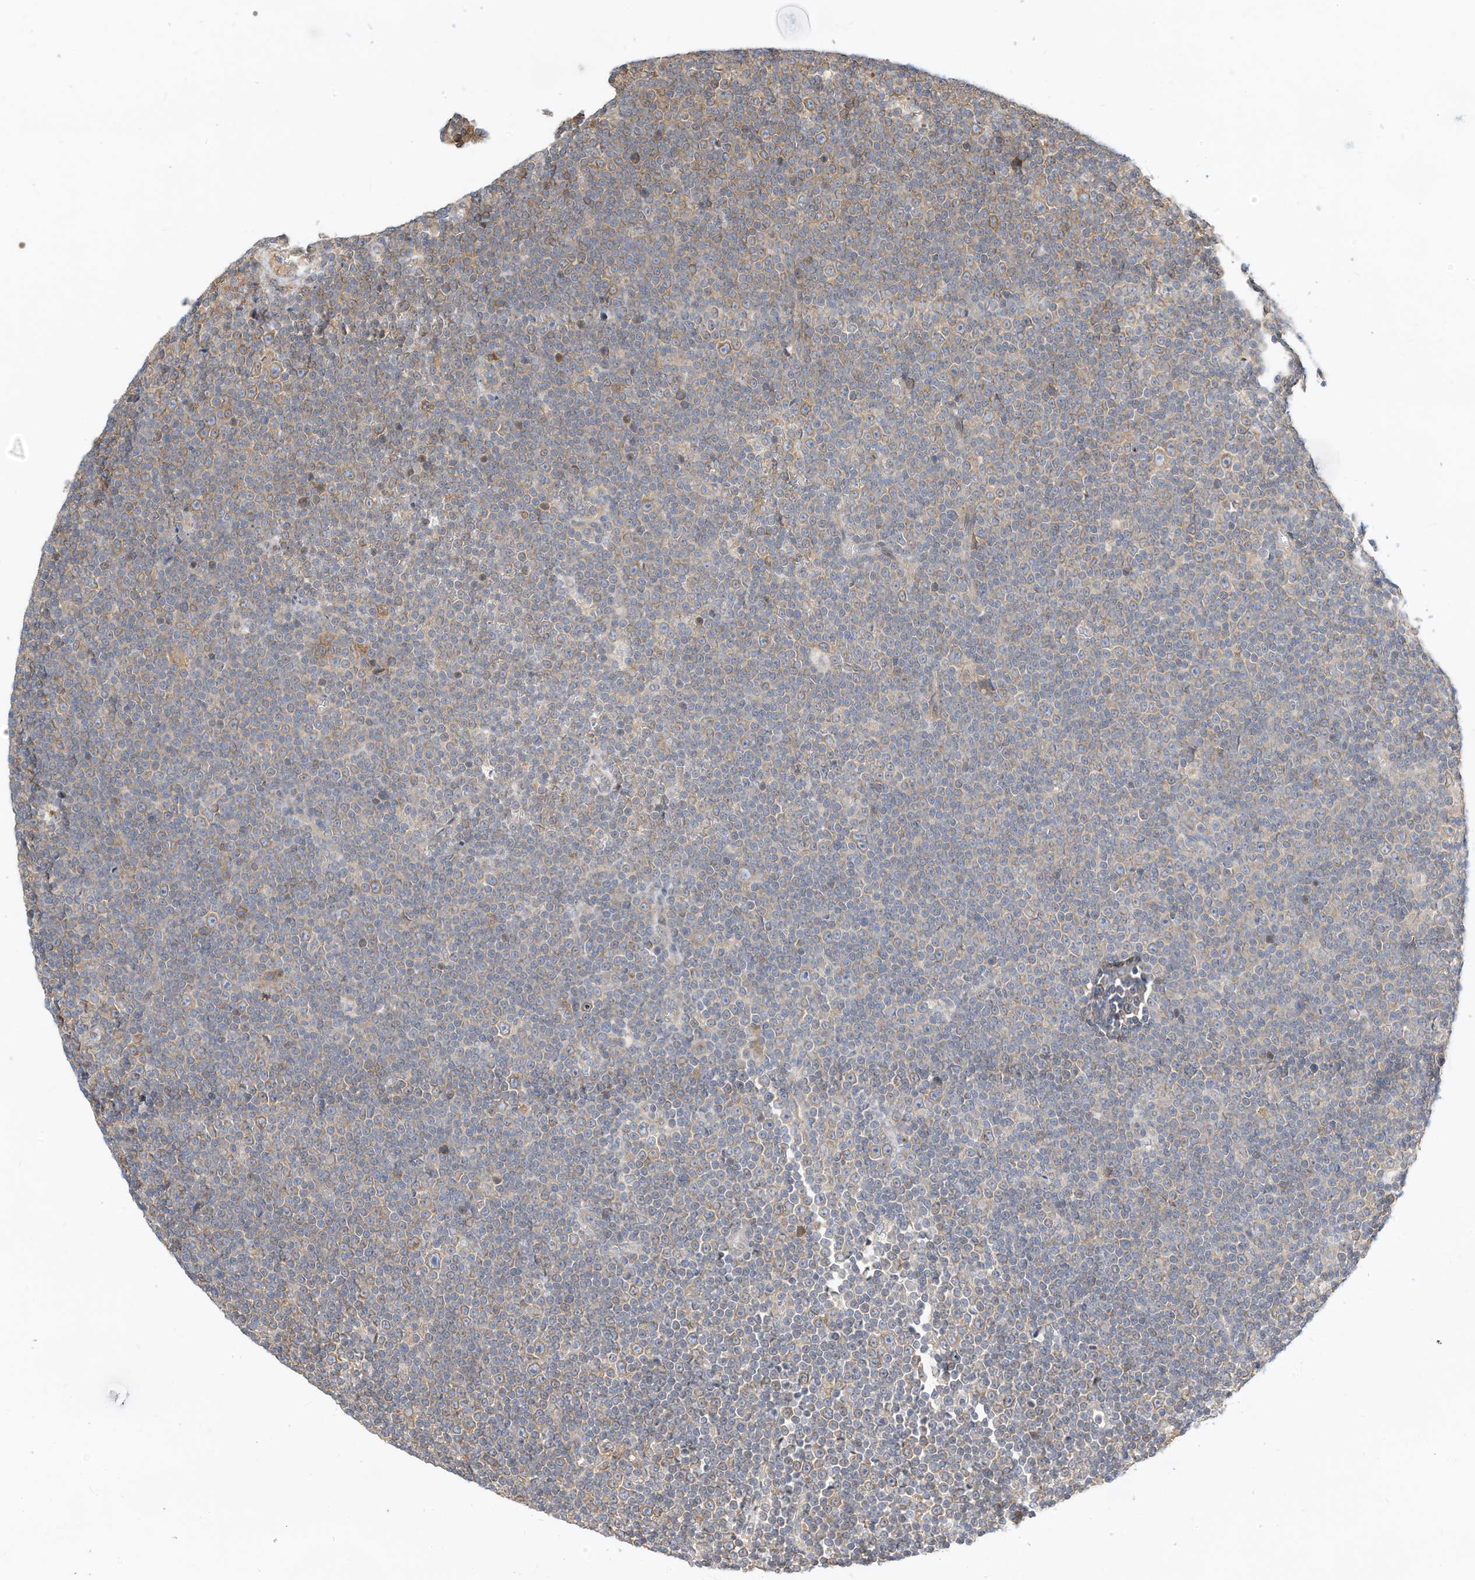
{"staining": {"intensity": "weak", "quantity": "<25%", "location": "cytoplasmic/membranous"}, "tissue": "lymphoma", "cell_type": "Tumor cells", "image_type": "cancer", "snomed": [{"axis": "morphology", "description": "Malignant lymphoma, non-Hodgkin's type, Low grade"}, {"axis": "topography", "description": "Lymph node"}], "caption": "The histopathology image exhibits no significant positivity in tumor cells of low-grade malignant lymphoma, non-Hodgkin's type.", "gene": "OFD1", "patient": {"sex": "female", "age": 67}}